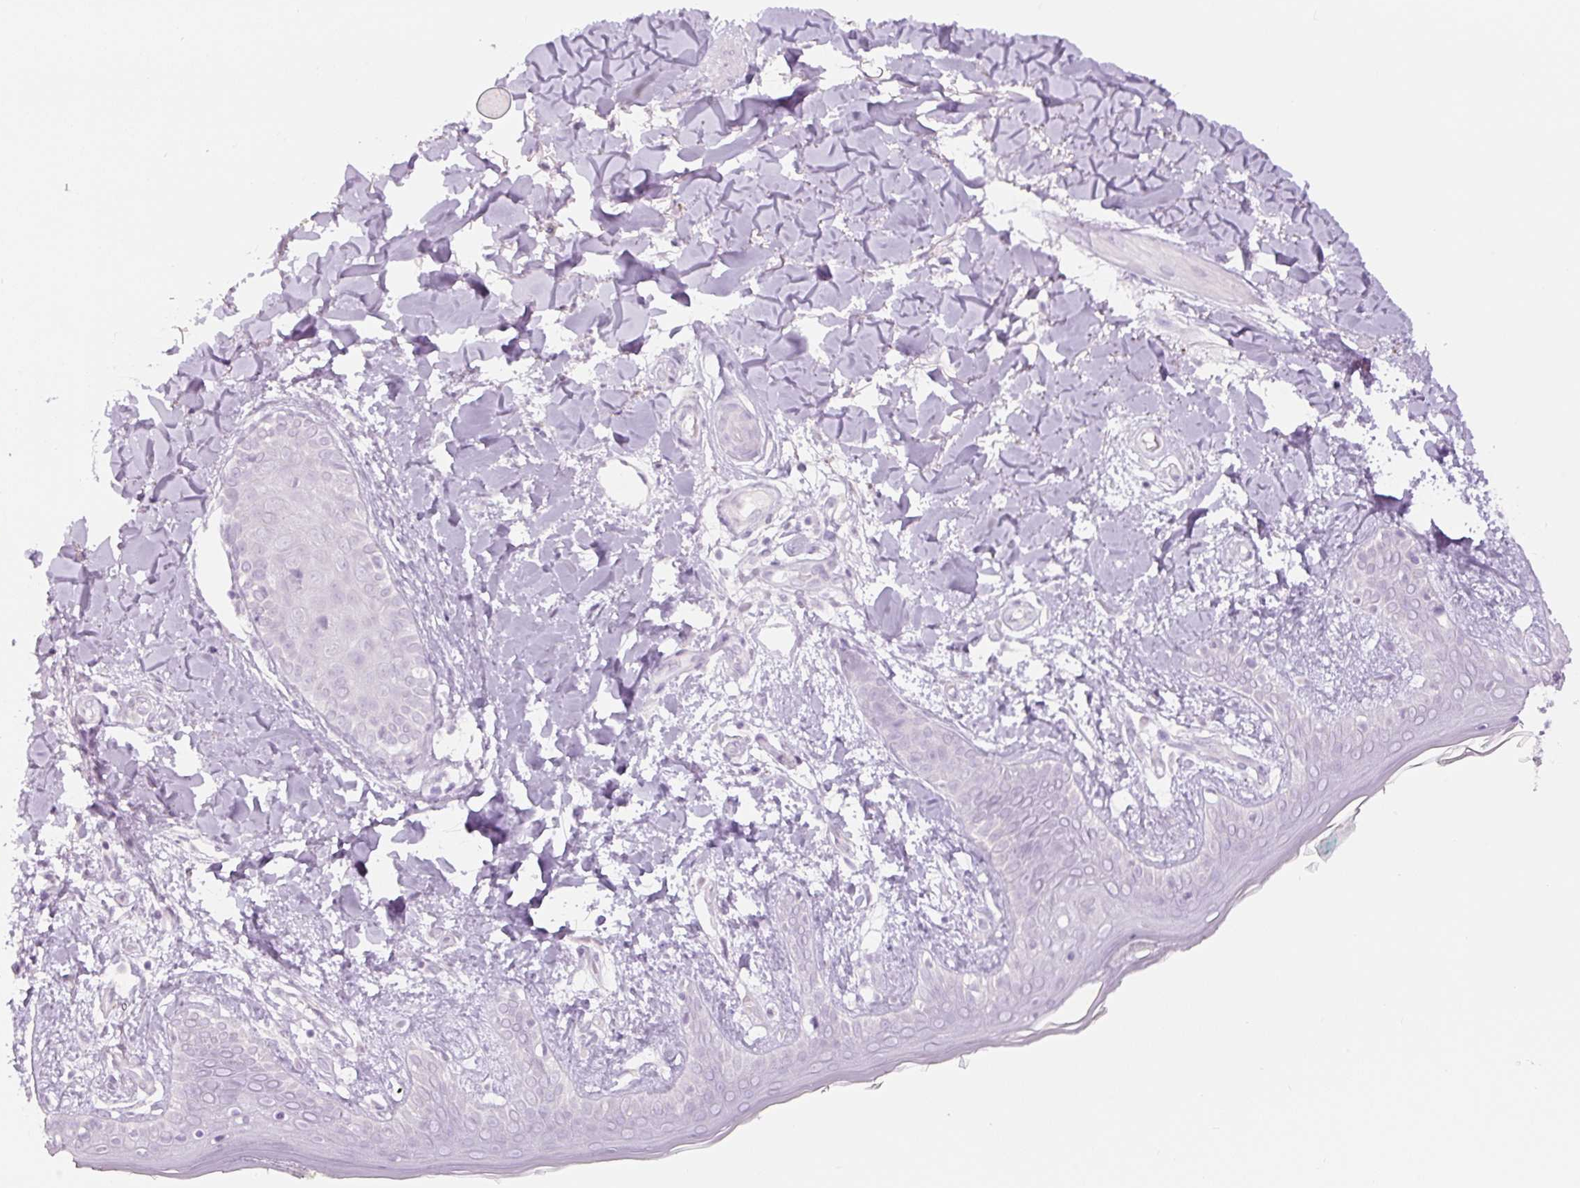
{"staining": {"intensity": "negative", "quantity": "none", "location": "none"}, "tissue": "skin", "cell_type": "Fibroblasts", "image_type": "normal", "snomed": [{"axis": "morphology", "description": "Normal tissue, NOS"}, {"axis": "topography", "description": "Skin"}], "caption": "There is no significant expression in fibroblasts of skin. Brightfield microscopy of immunohistochemistry (IHC) stained with DAB (3,3'-diaminobenzidine) (brown) and hematoxylin (blue), captured at high magnification.", "gene": "SIX1", "patient": {"sex": "female", "age": 34}}